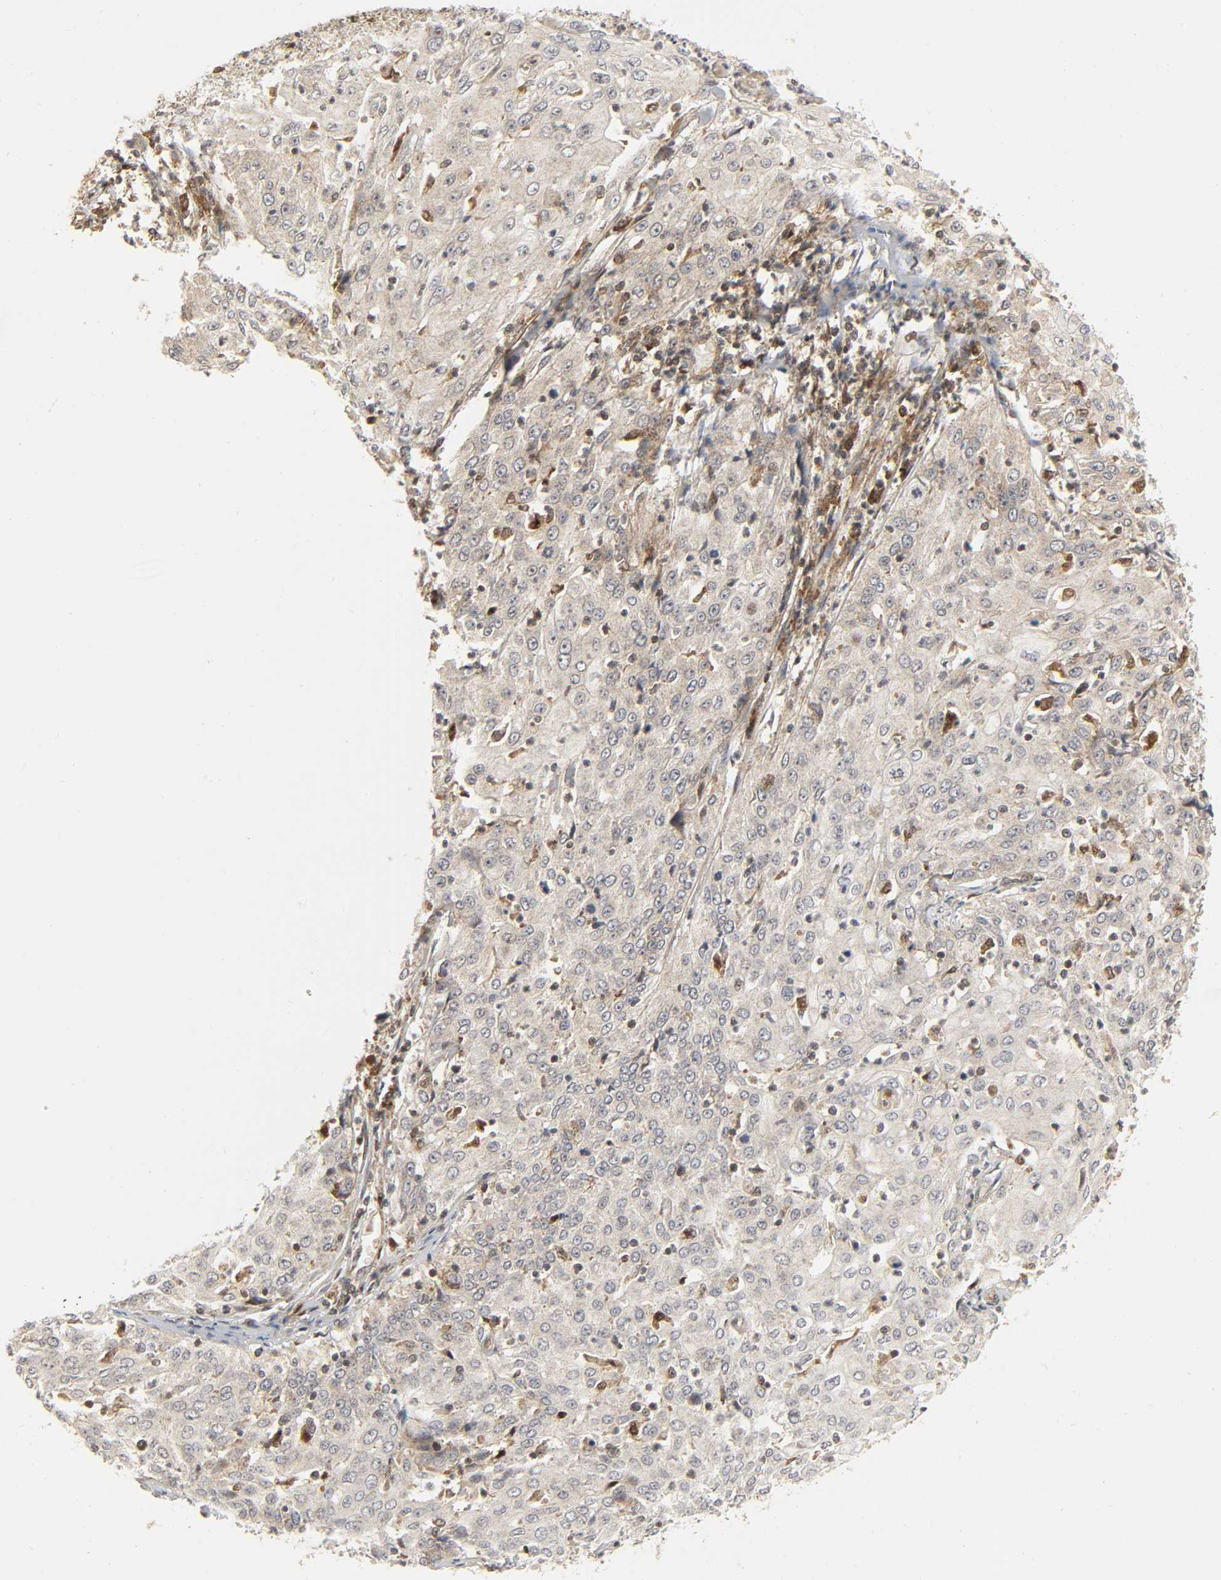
{"staining": {"intensity": "moderate", "quantity": ">75%", "location": "cytoplasmic/membranous"}, "tissue": "cervical cancer", "cell_type": "Tumor cells", "image_type": "cancer", "snomed": [{"axis": "morphology", "description": "Squamous cell carcinoma, NOS"}, {"axis": "topography", "description": "Cervix"}], "caption": "Human cervical cancer stained with a brown dye demonstrates moderate cytoplasmic/membranous positive expression in about >75% of tumor cells.", "gene": "CHUK", "patient": {"sex": "female", "age": 39}}